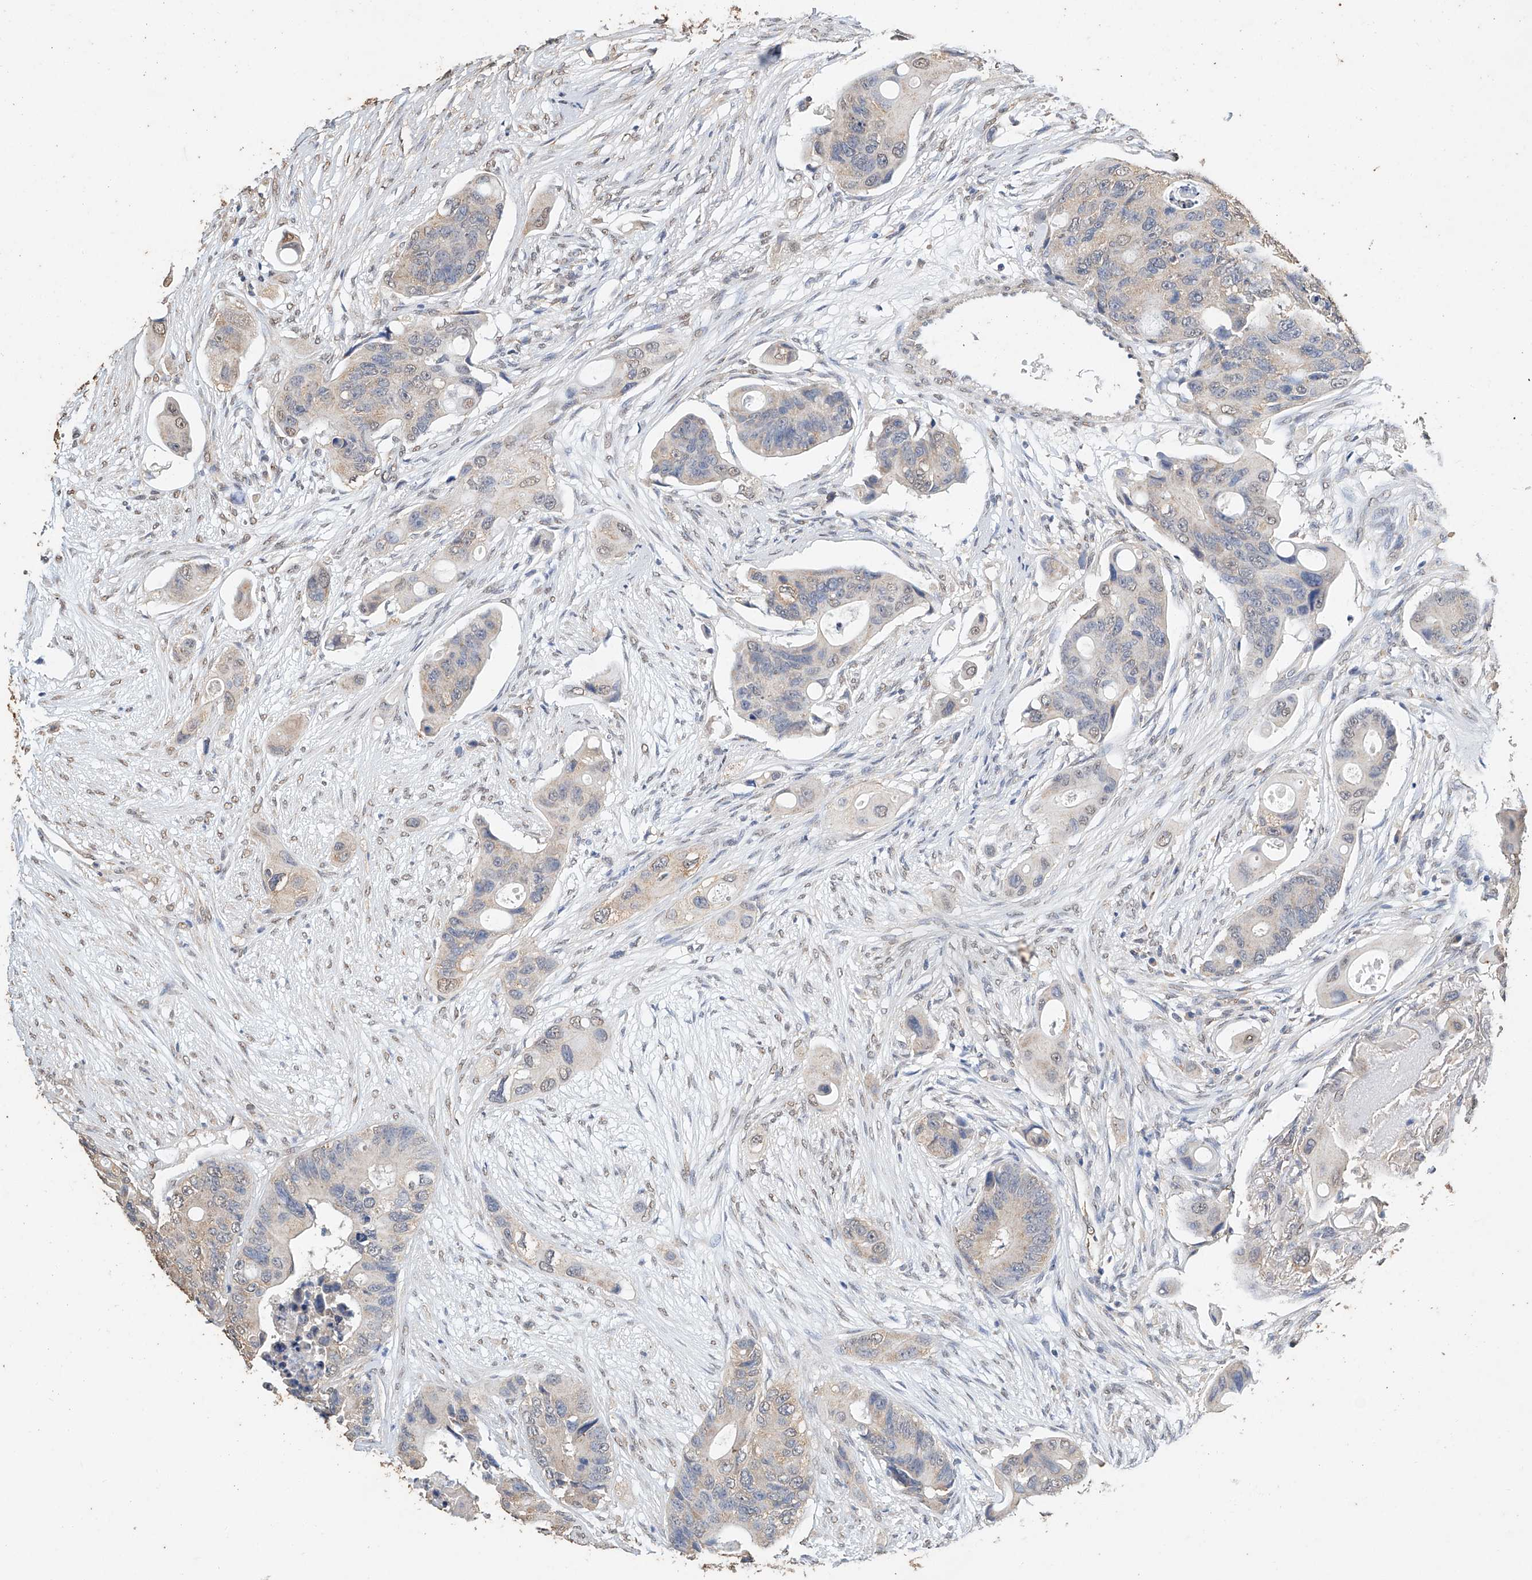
{"staining": {"intensity": "weak", "quantity": "<25%", "location": "cytoplasmic/membranous"}, "tissue": "colorectal cancer", "cell_type": "Tumor cells", "image_type": "cancer", "snomed": [{"axis": "morphology", "description": "Adenocarcinoma, NOS"}, {"axis": "topography", "description": "Colon"}], "caption": "An immunohistochemistry histopathology image of colorectal cancer is shown. There is no staining in tumor cells of colorectal cancer.", "gene": "CERS4", "patient": {"sex": "female", "age": 57}}